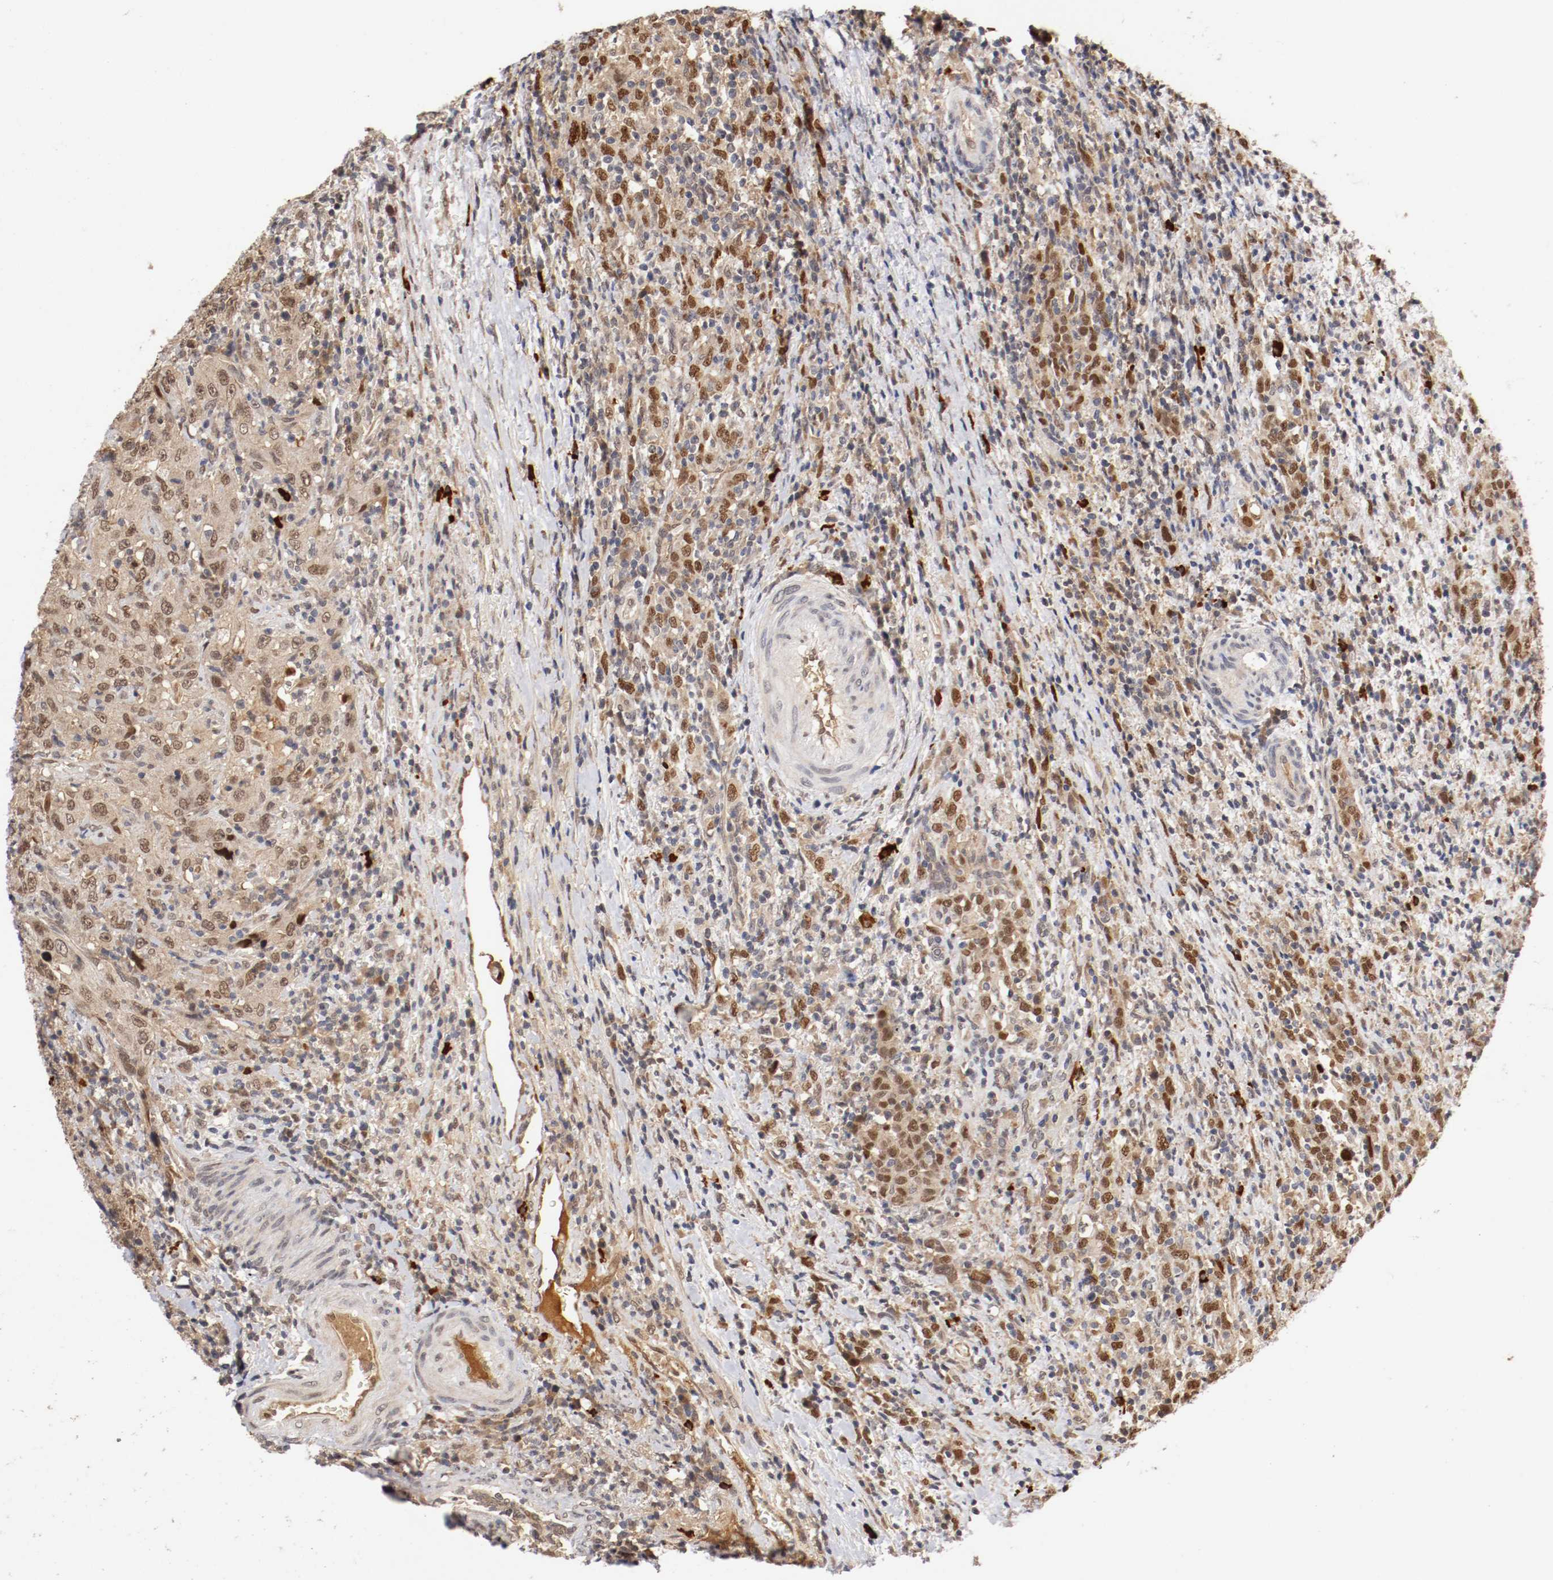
{"staining": {"intensity": "moderate", "quantity": ">75%", "location": "cytoplasmic/membranous,nuclear"}, "tissue": "urothelial cancer", "cell_type": "Tumor cells", "image_type": "cancer", "snomed": [{"axis": "morphology", "description": "Urothelial carcinoma, High grade"}, {"axis": "topography", "description": "Urinary bladder"}], "caption": "Immunohistochemical staining of urothelial carcinoma (high-grade) reveals medium levels of moderate cytoplasmic/membranous and nuclear positivity in approximately >75% of tumor cells. (DAB = brown stain, brightfield microscopy at high magnification).", "gene": "DNMT3B", "patient": {"sex": "male", "age": 61}}